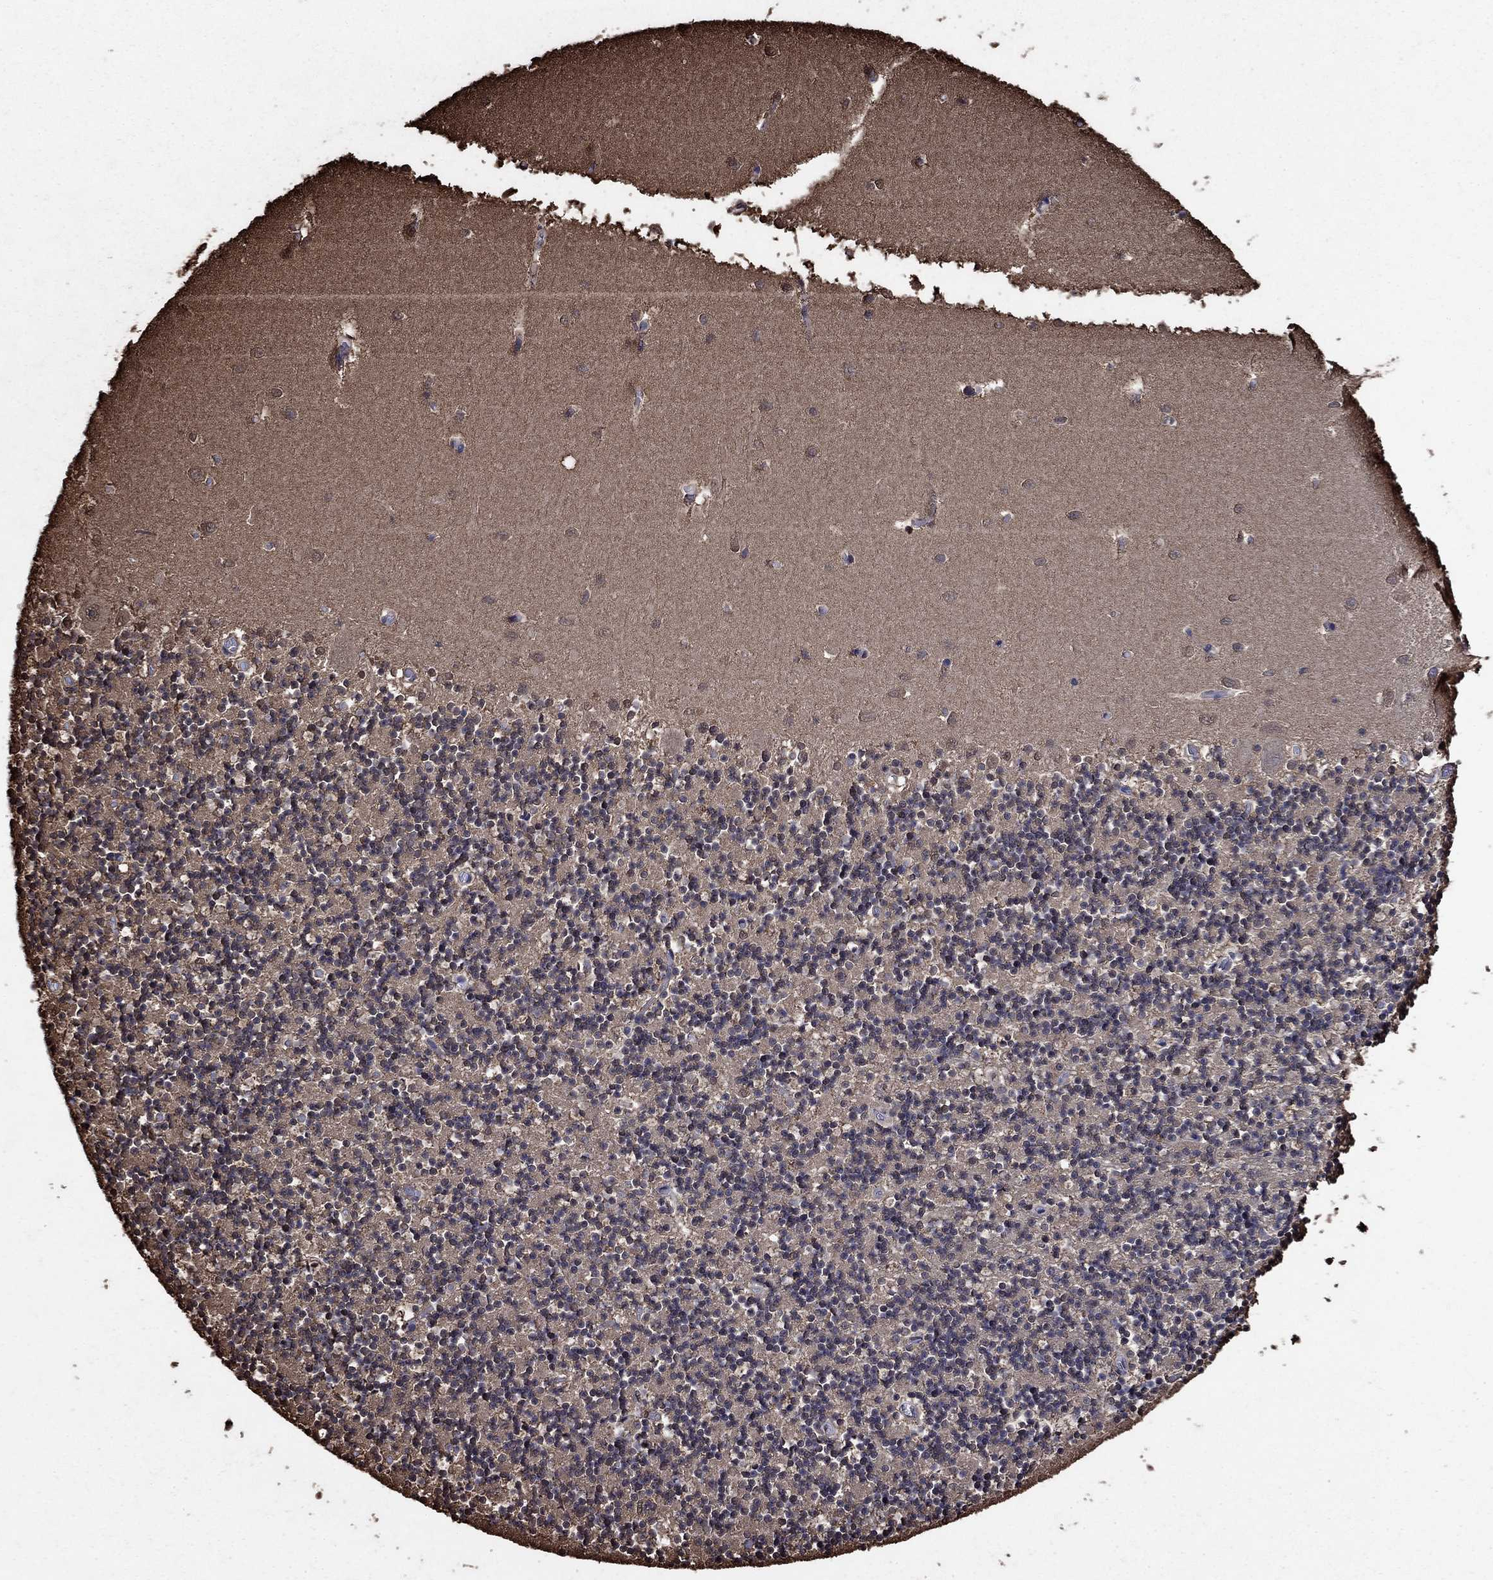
{"staining": {"intensity": "negative", "quantity": "none", "location": "none"}, "tissue": "cerebellum", "cell_type": "Cells in granular layer", "image_type": "normal", "snomed": [{"axis": "morphology", "description": "Normal tissue, NOS"}, {"axis": "topography", "description": "Cerebellum"}], "caption": "Cells in granular layer show no significant protein staining in benign cerebellum.", "gene": "GAPDH", "patient": {"sex": "female", "age": 64}}